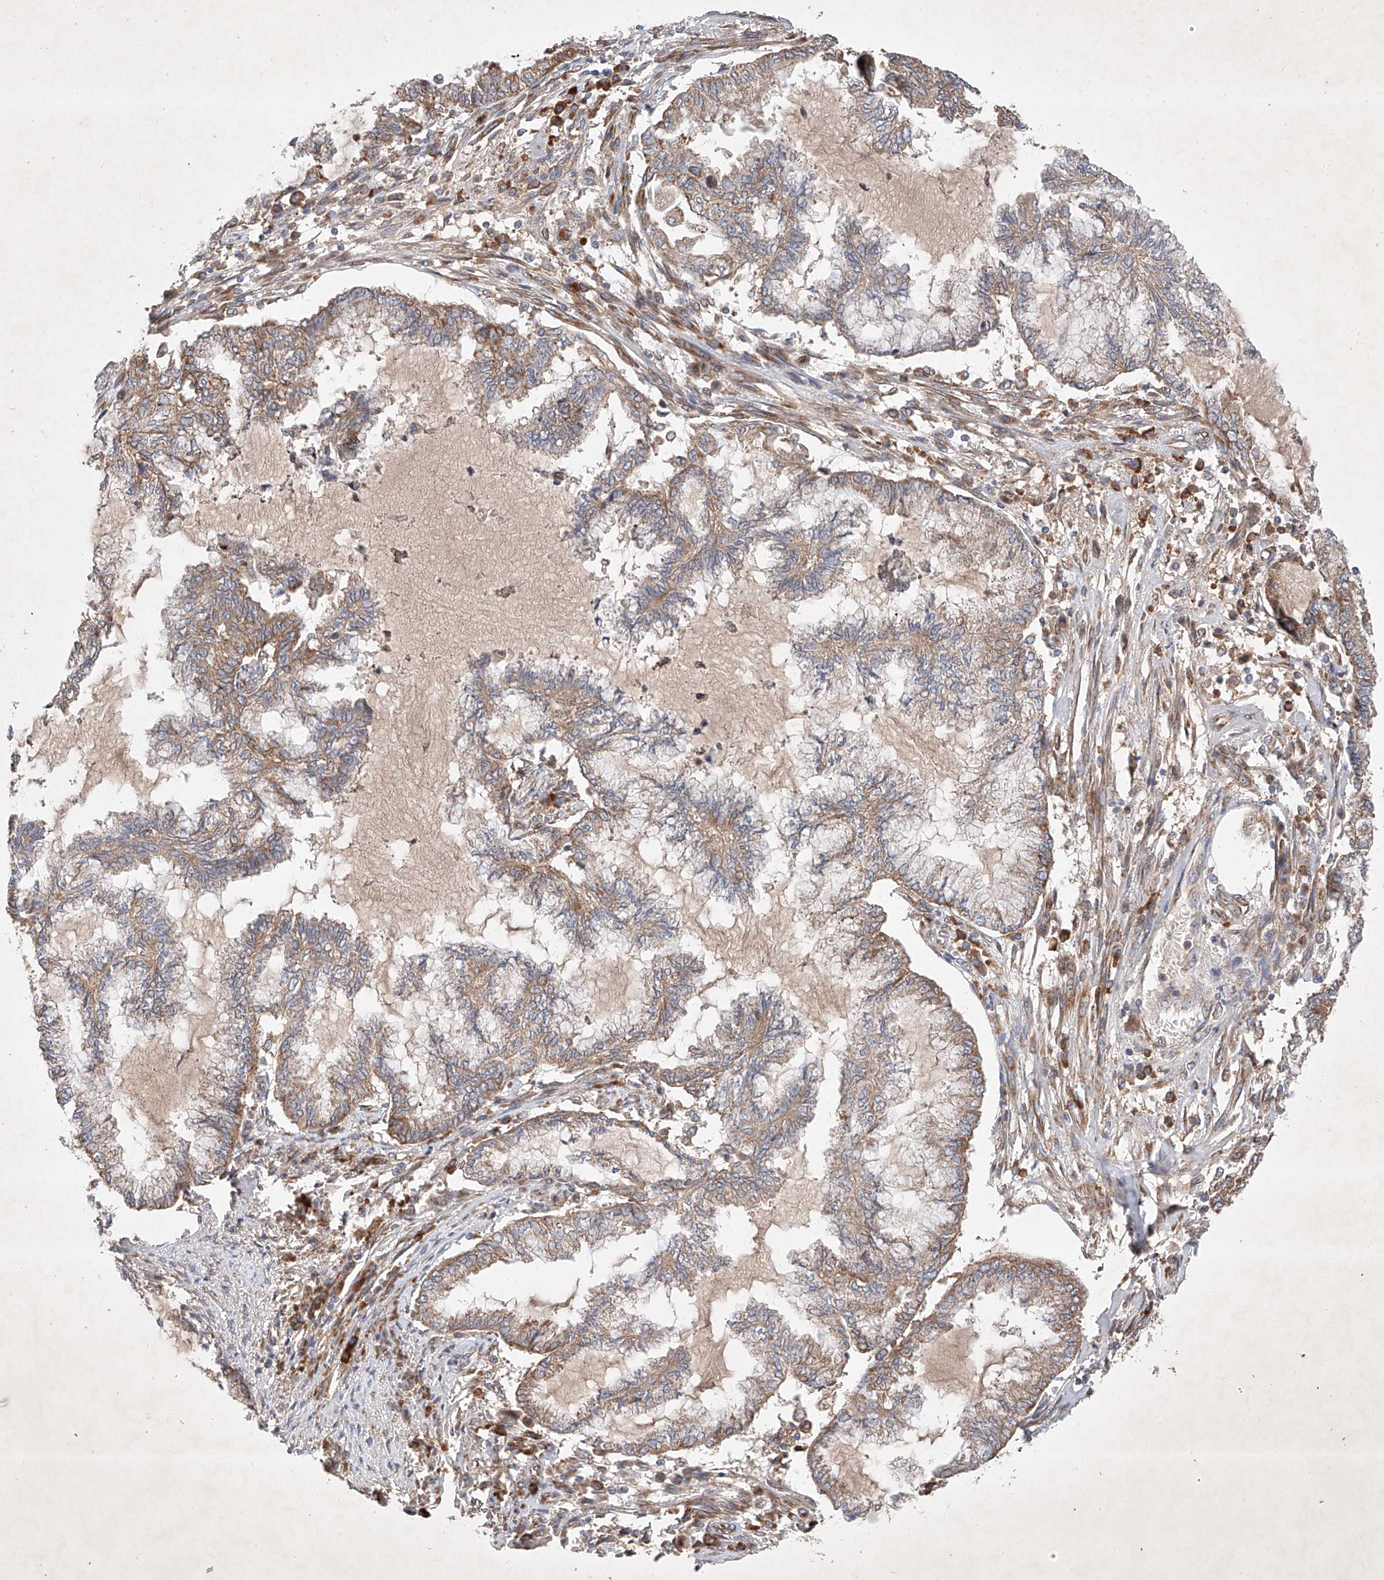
{"staining": {"intensity": "moderate", "quantity": ">75%", "location": "cytoplasmic/membranous"}, "tissue": "endometrial cancer", "cell_type": "Tumor cells", "image_type": "cancer", "snomed": [{"axis": "morphology", "description": "Adenocarcinoma, NOS"}, {"axis": "topography", "description": "Endometrium"}], "caption": "Protein expression by IHC shows moderate cytoplasmic/membranous expression in approximately >75% of tumor cells in endometrial adenocarcinoma.", "gene": "FASTK", "patient": {"sex": "female", "age": 86}}